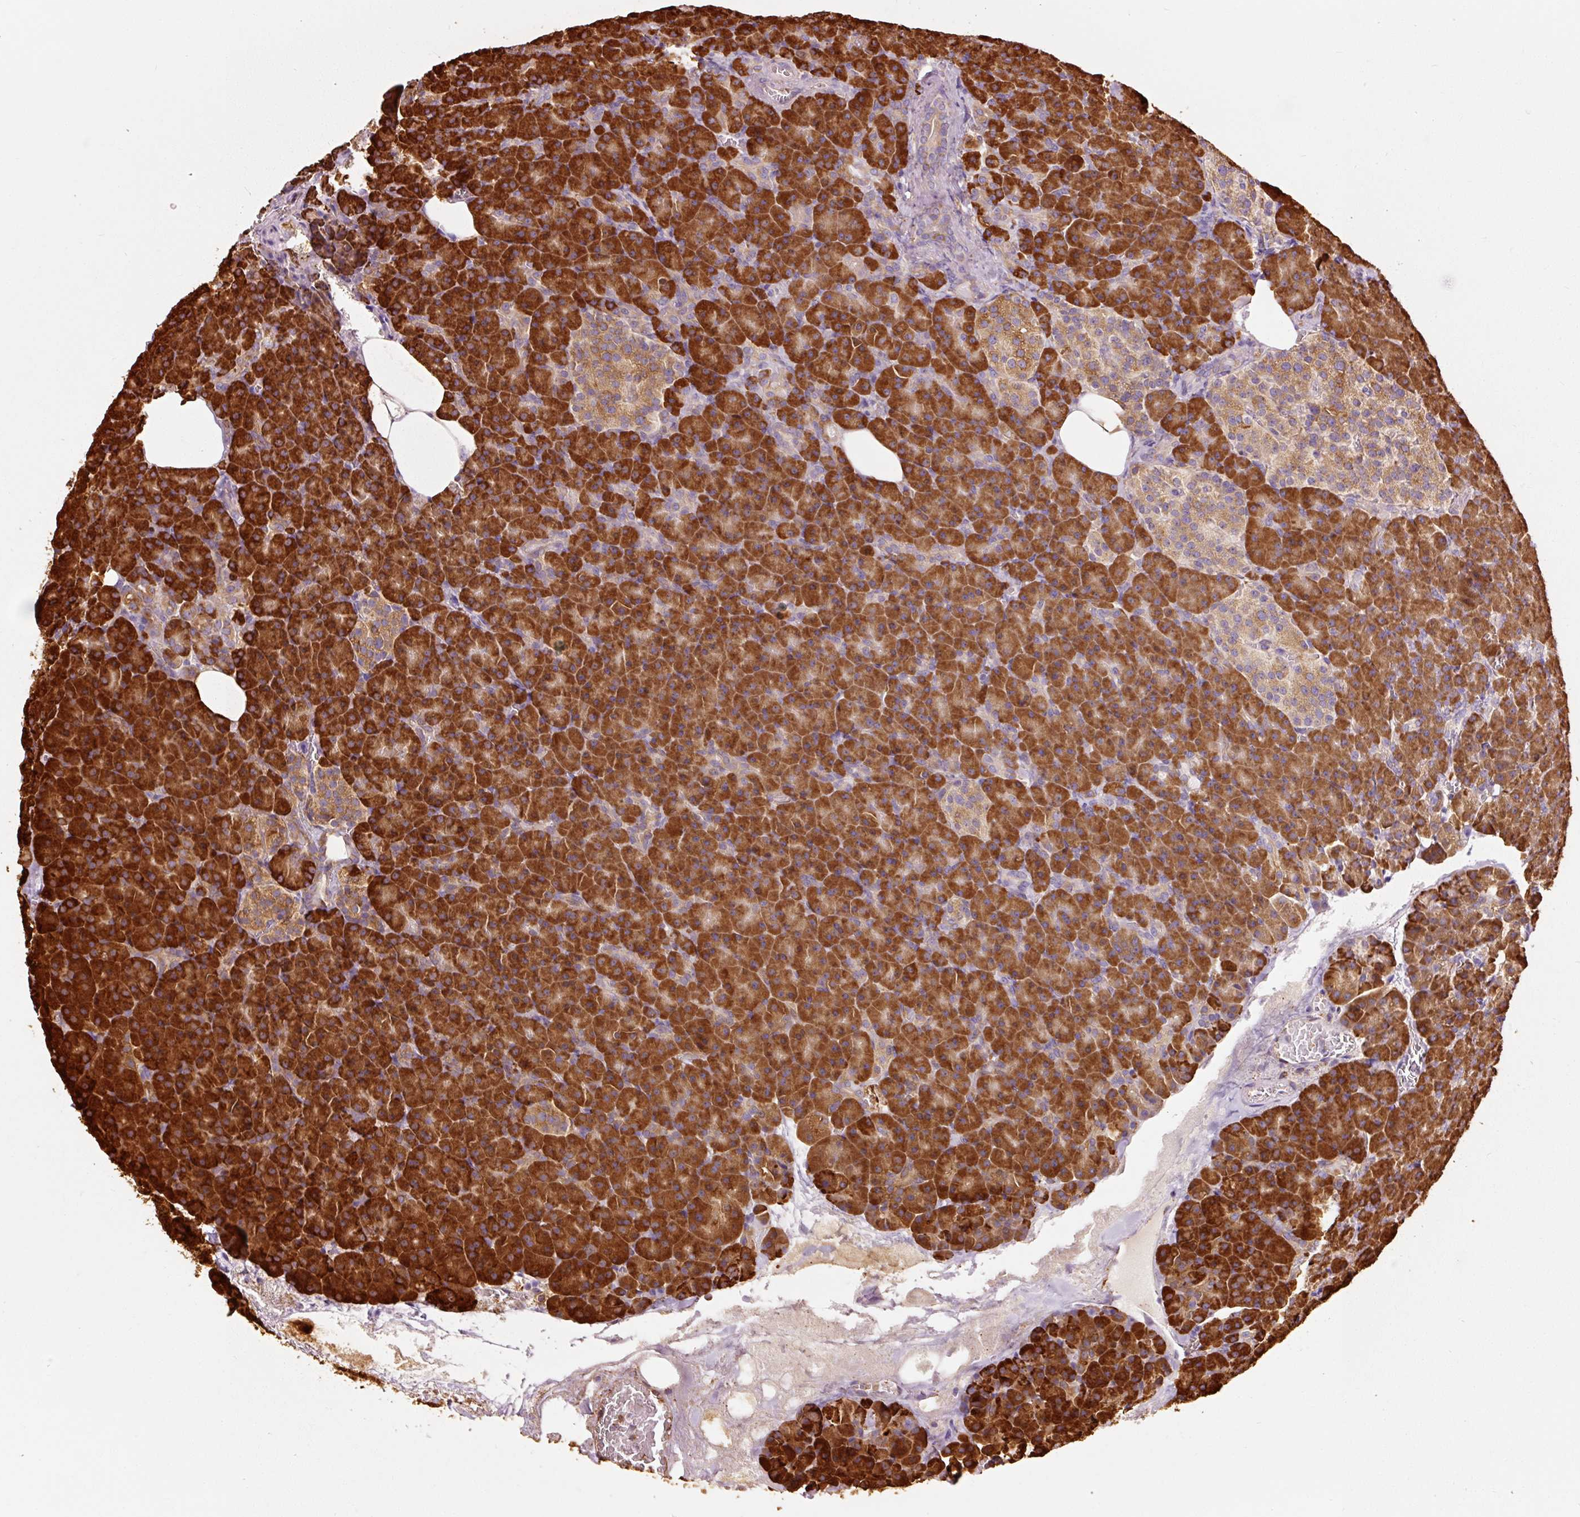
{"staining": {"intensity": "strong", "quantity": ">75%", "location": "cytoplasmic/membranous"}, "tissue": "pancreas", "cell_type": "Exocrine glandular cells", "image_type": "normal", "snomed": [{"axis": "morphology", "description": "Normal tissue, NOS"}, {"axis": "topography", "description": "Pancreas"}], "caption": "High-magnification brightfield microscopy of benign pancreas stained with DAB (brown) and counterstained with hematoxylin (blue). exocrine glandular cells exhibit strong cytoplasmic/membranous positivity is present in approximately>75% of cells. Immunohistochemistry (ihc) stains the protein of interest in brown and the nuclei are stained blue.", "gene": "ENSG00000256500", "patient": {"sex": "female", "age": 74}}